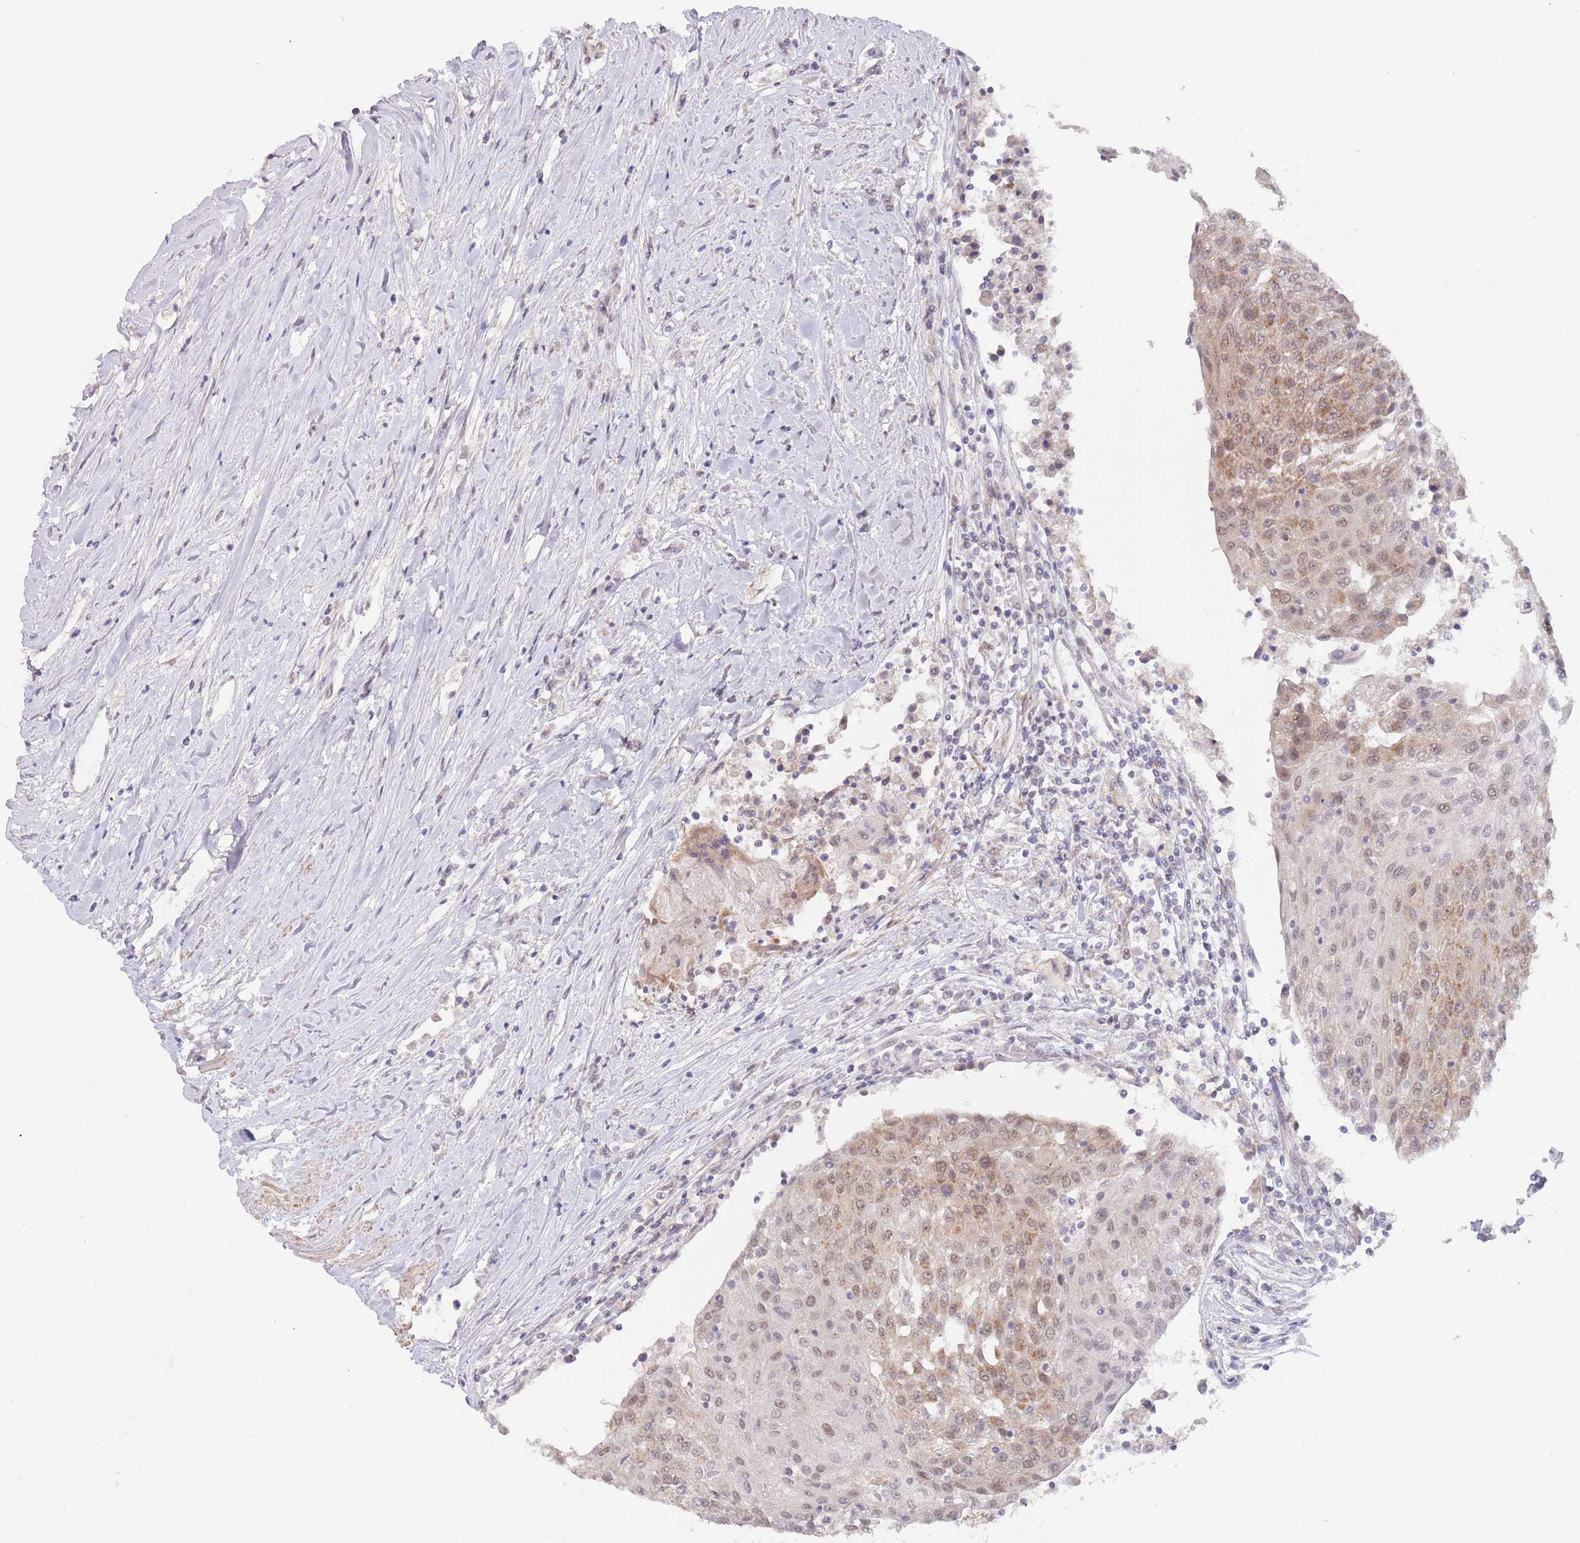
{"staining": {"intensity": "moderate", "quantity": ">75%", "location": "cytoplasmic/membranous,nuclear"}, "tissue": "urothelial cancer", "cell_type": "Tumor cells", "image_type": "cancer", "snomed": [{"axis": "morphology", "description": "Urothelial carcinoma, High grade"}, {"axis": "topography", "description": "Urinary bladder"}], "caption": "Immunohistochemistry staining of urothelial cancer, which demonstrates medium levels of moderate cytoplasmic/membranous and nuclear expression in approximately >75% of tumor cells indicating moderate cytoplasmic/membranous and nuclear protein expression. The staining was performed using DAB (brown) for protein detection and nuclei were counterstained in hematoxylin (blue).", "gene": "UQCC3", "patient": {"sex": "female", "age": 85}}